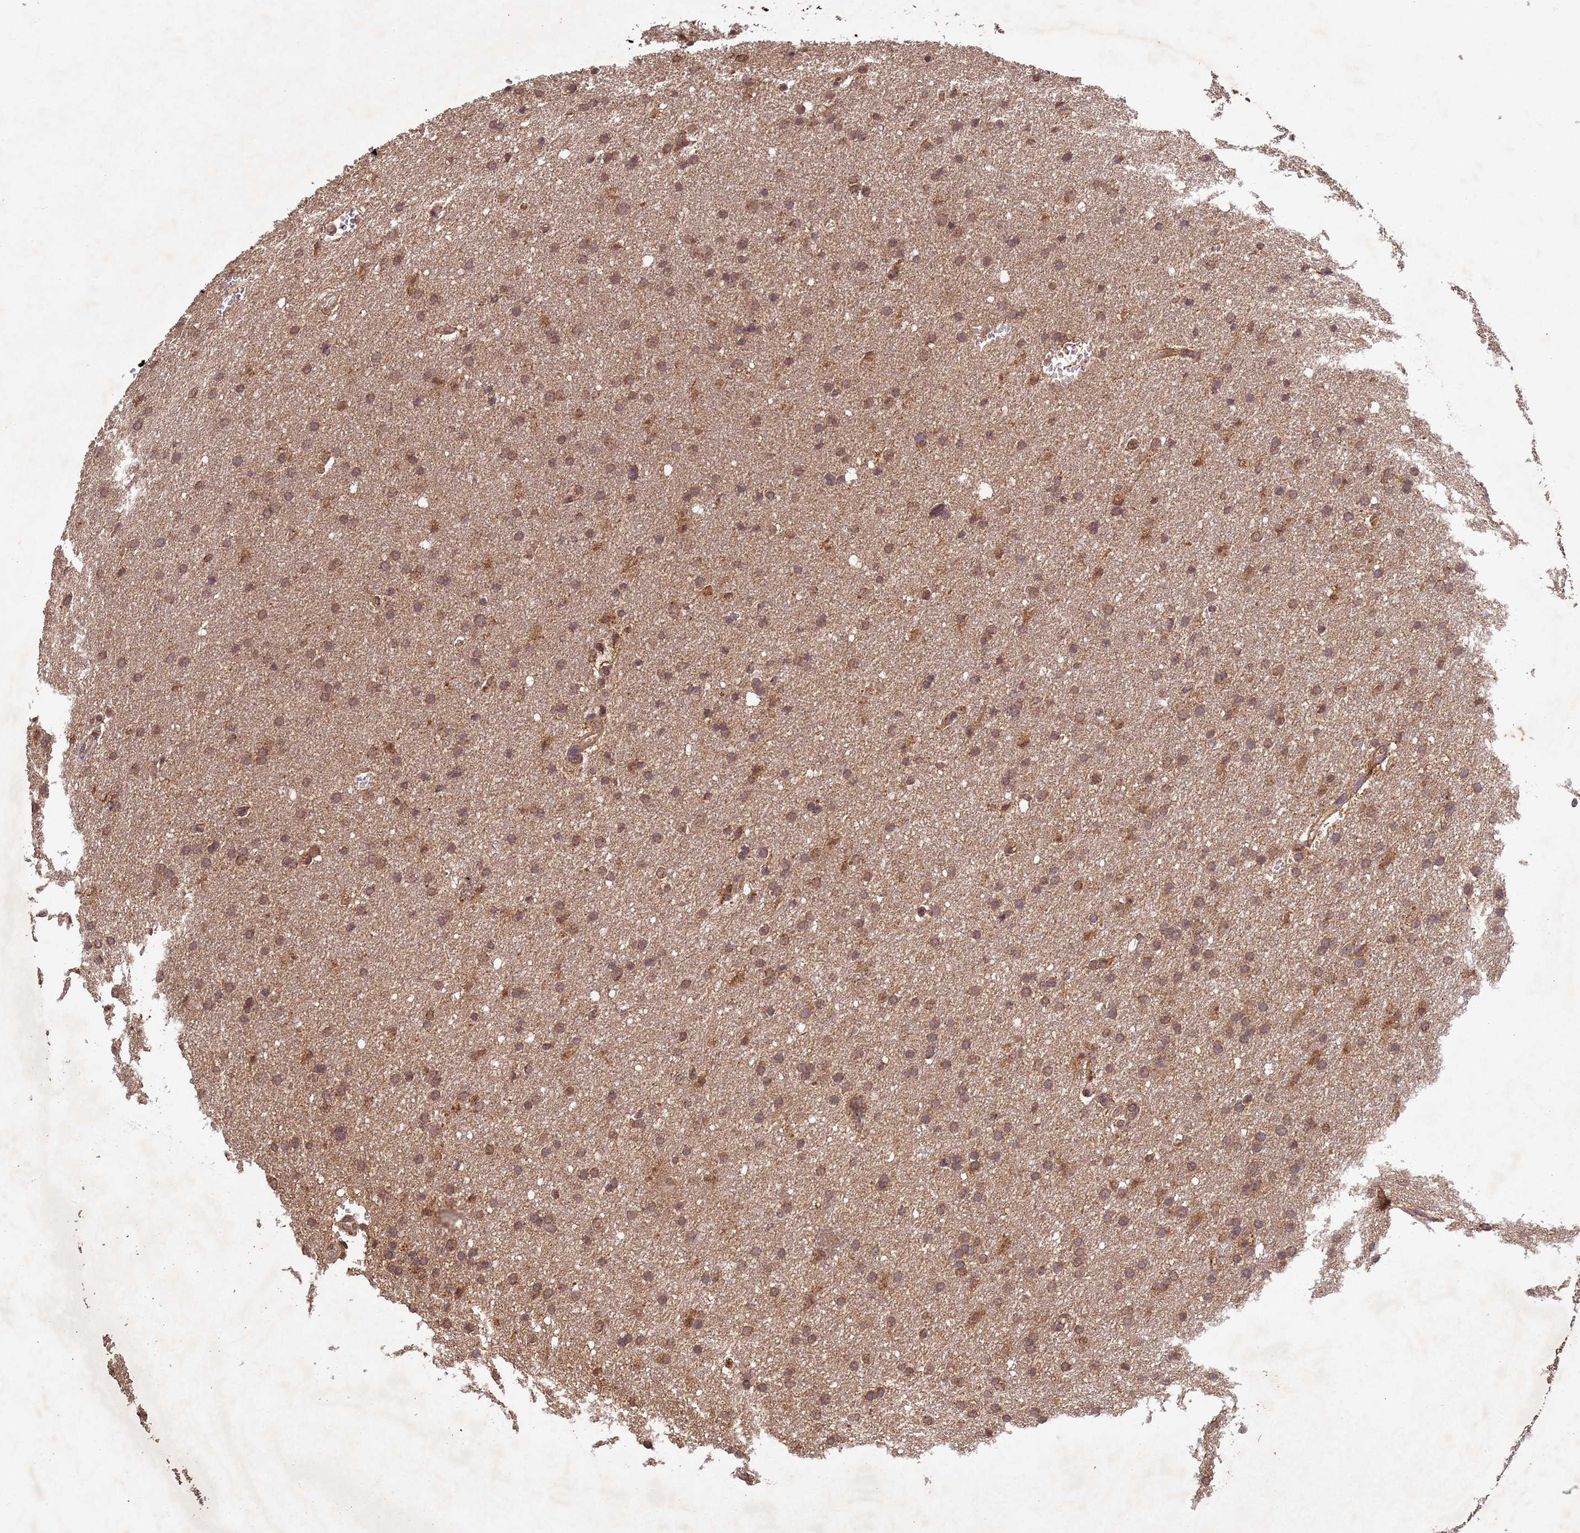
{"staining": {"intensity": "moderate", "quantity": ">75%", "location": "cytoplasmic/membranous"}, "tissue": "glioma", "cell_type": "Tumor cells", "image_type": "cancer", "snomed": [{"axis": "morphology", "description": "Glioma, malignant, High grade"}, {"axis": "topography", "description": "Cerebral cortex"}], "caption": "An image of glioma stained for a protein displays moderate cytoplasmic/membranous brown staining in tumor cells. The staining is performed using DAB brown chromogen to label protein expression. The nuclei are counter-stained blue using hematoxylin.", "gene": "FASTKD1", "patient": {"sex": "female", "age": 36}}